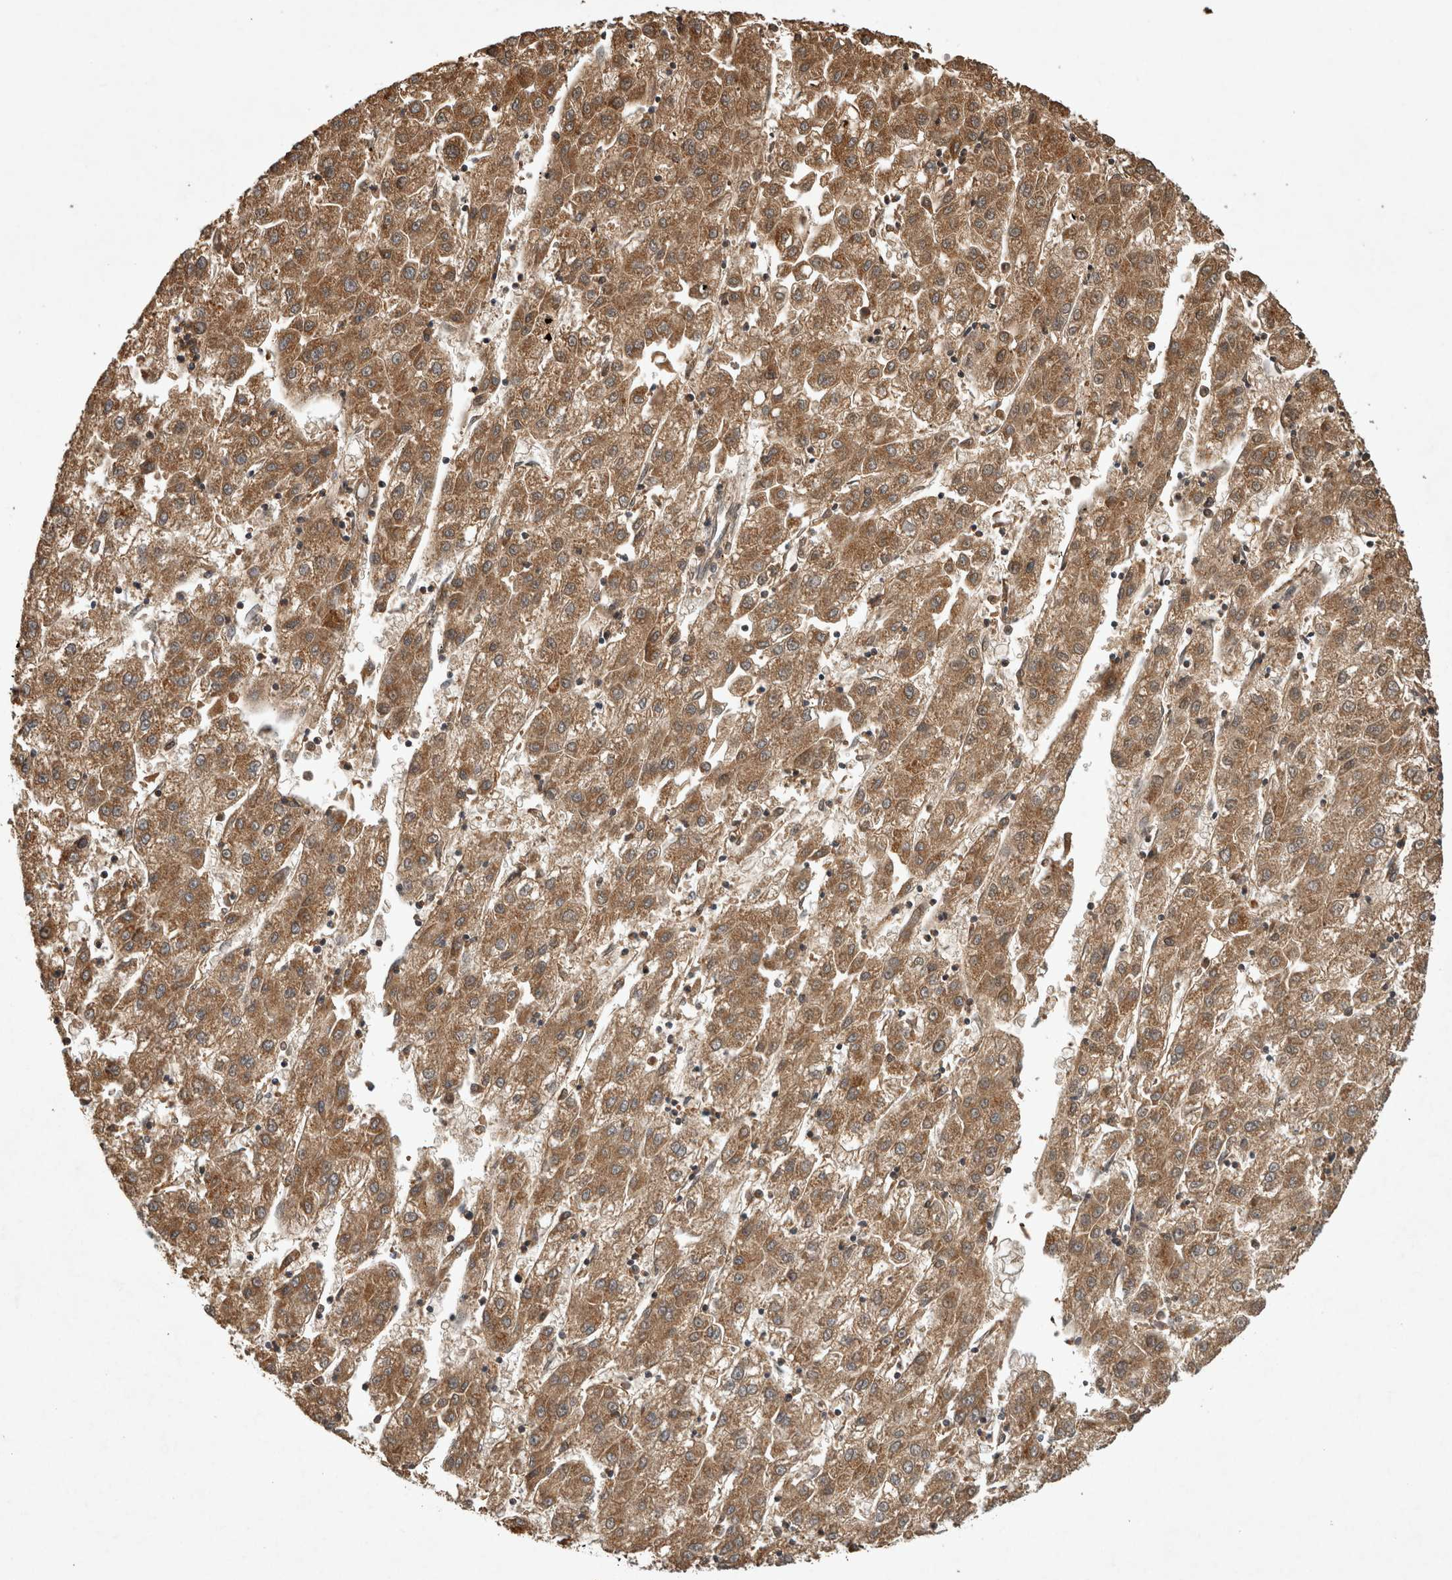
{"staining": {"intensity": "moderate", "quantity": ">75%", "location": "cytoplasmic/membranous"}, "tissue": "liver cancer", "cell_type": "Tumor cells", "image_type": "cancer", "snomed": [{"axis": "morphology", "description": "Carcinoma, Hepatocellular, NOS"}, {"axis": "topography", "description": "Liver"}], "caption": "A brown stain labels moderate cytoplasmic/membranous expression of a protein in hepatocellular carcinoma (liver) tumor cells.", "gene": "TRMT61B", "patient": {"sex": "male", "age": 72}}